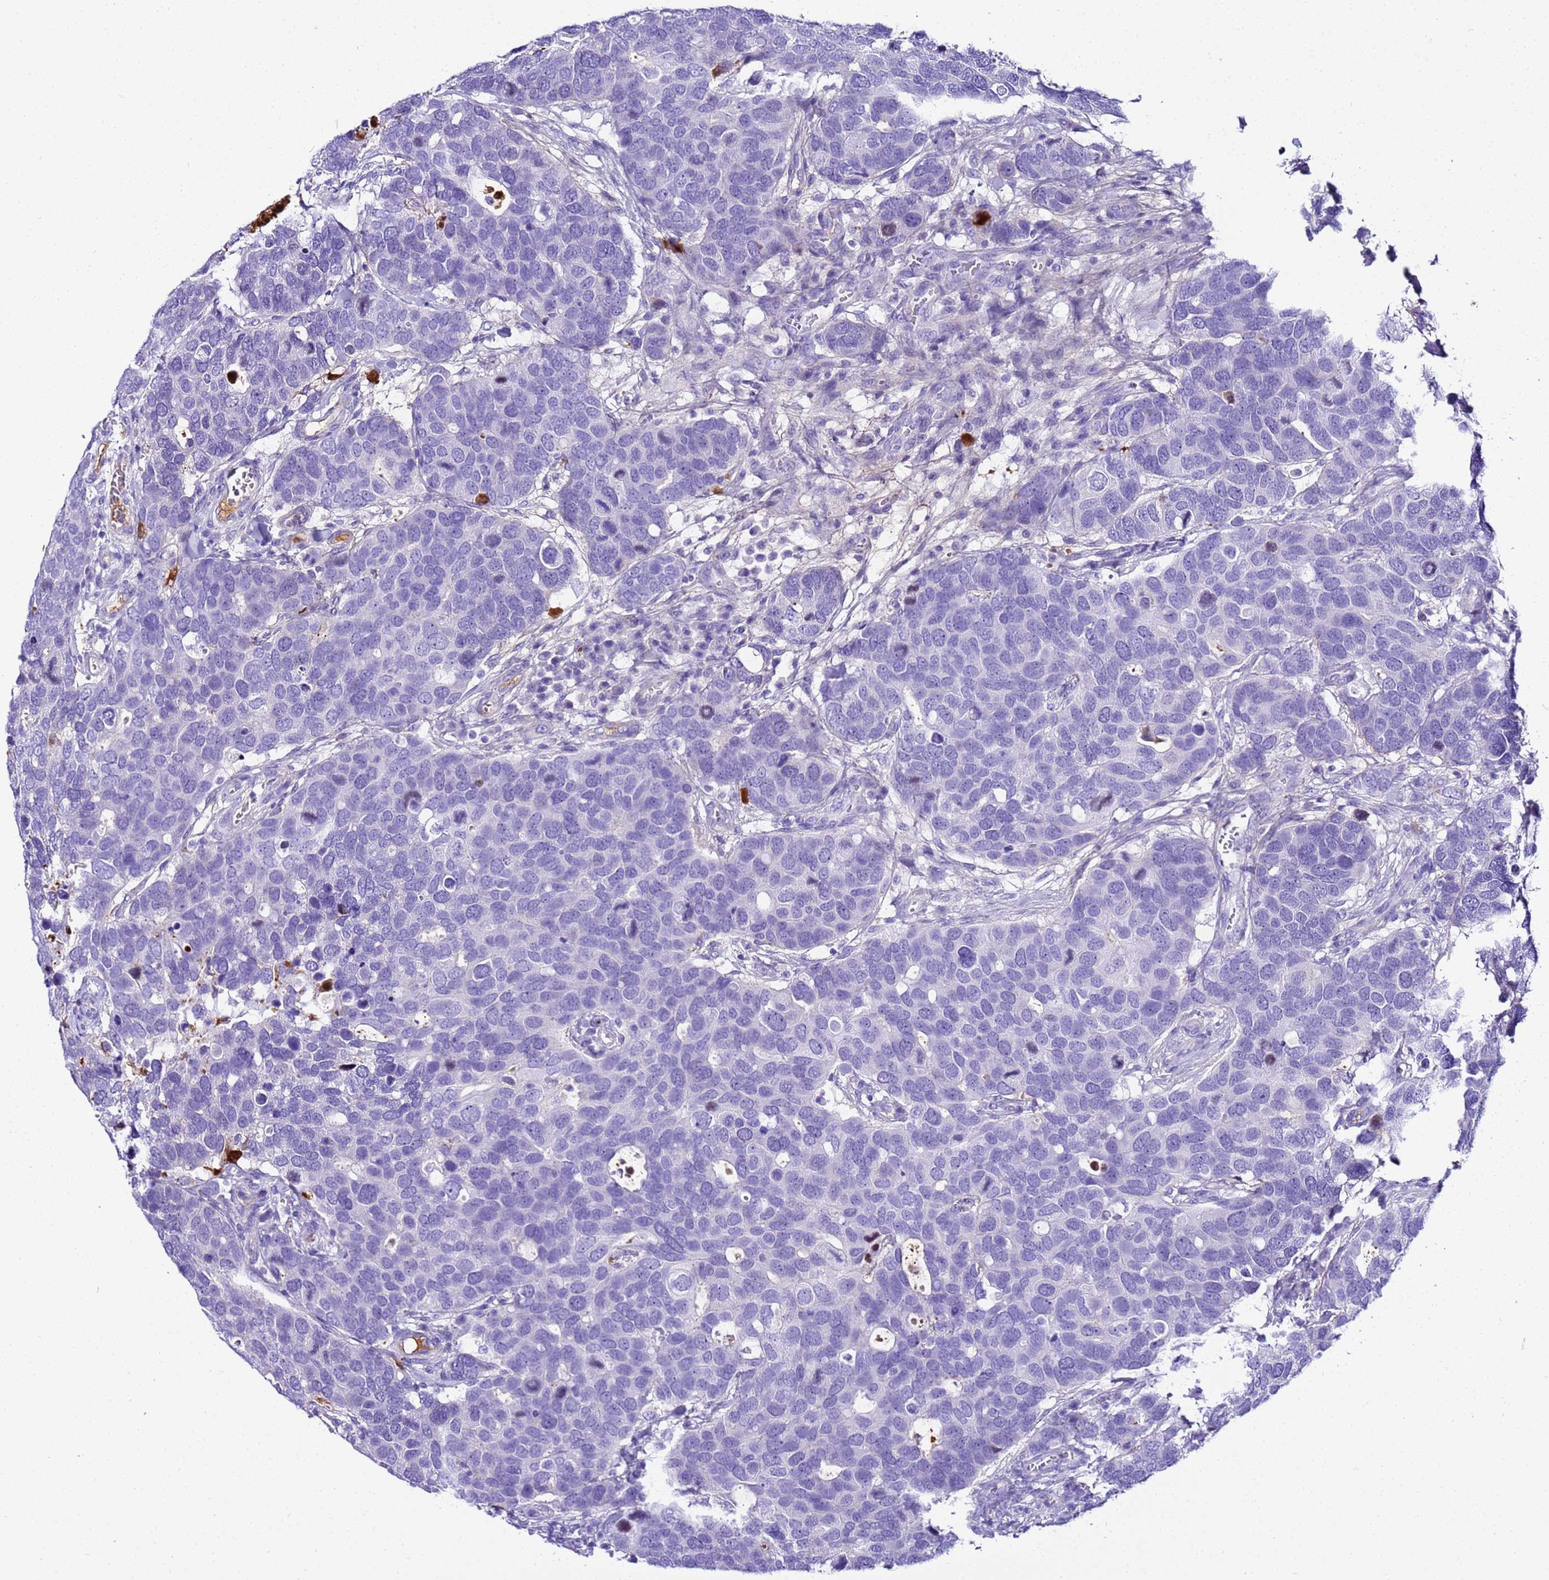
{"staining": {"intensity": "negative", "quantity": "none", "location": "none"}, "tissue": "breast cancer", "cell_type": "Tumor cells", "image_type": "cancer", "snomed": [{"axis": "morphology", "description": "Duct carcinoma"}, {"axis": "topography", "description": "Breast"}], "caption": "High magnification brightfield microscopy of breast cancer stained with DAB (3,3'-diaminobenzidine) (brown) and counterstained with hematoxylin (blue): tumor cells show no significant staining. (DAB (3,3'-diaminobenzidine) IHC with hematoxylin counter stain).", "gene": "CFHR2", "patient": {"sex": "female", "age": 83}}